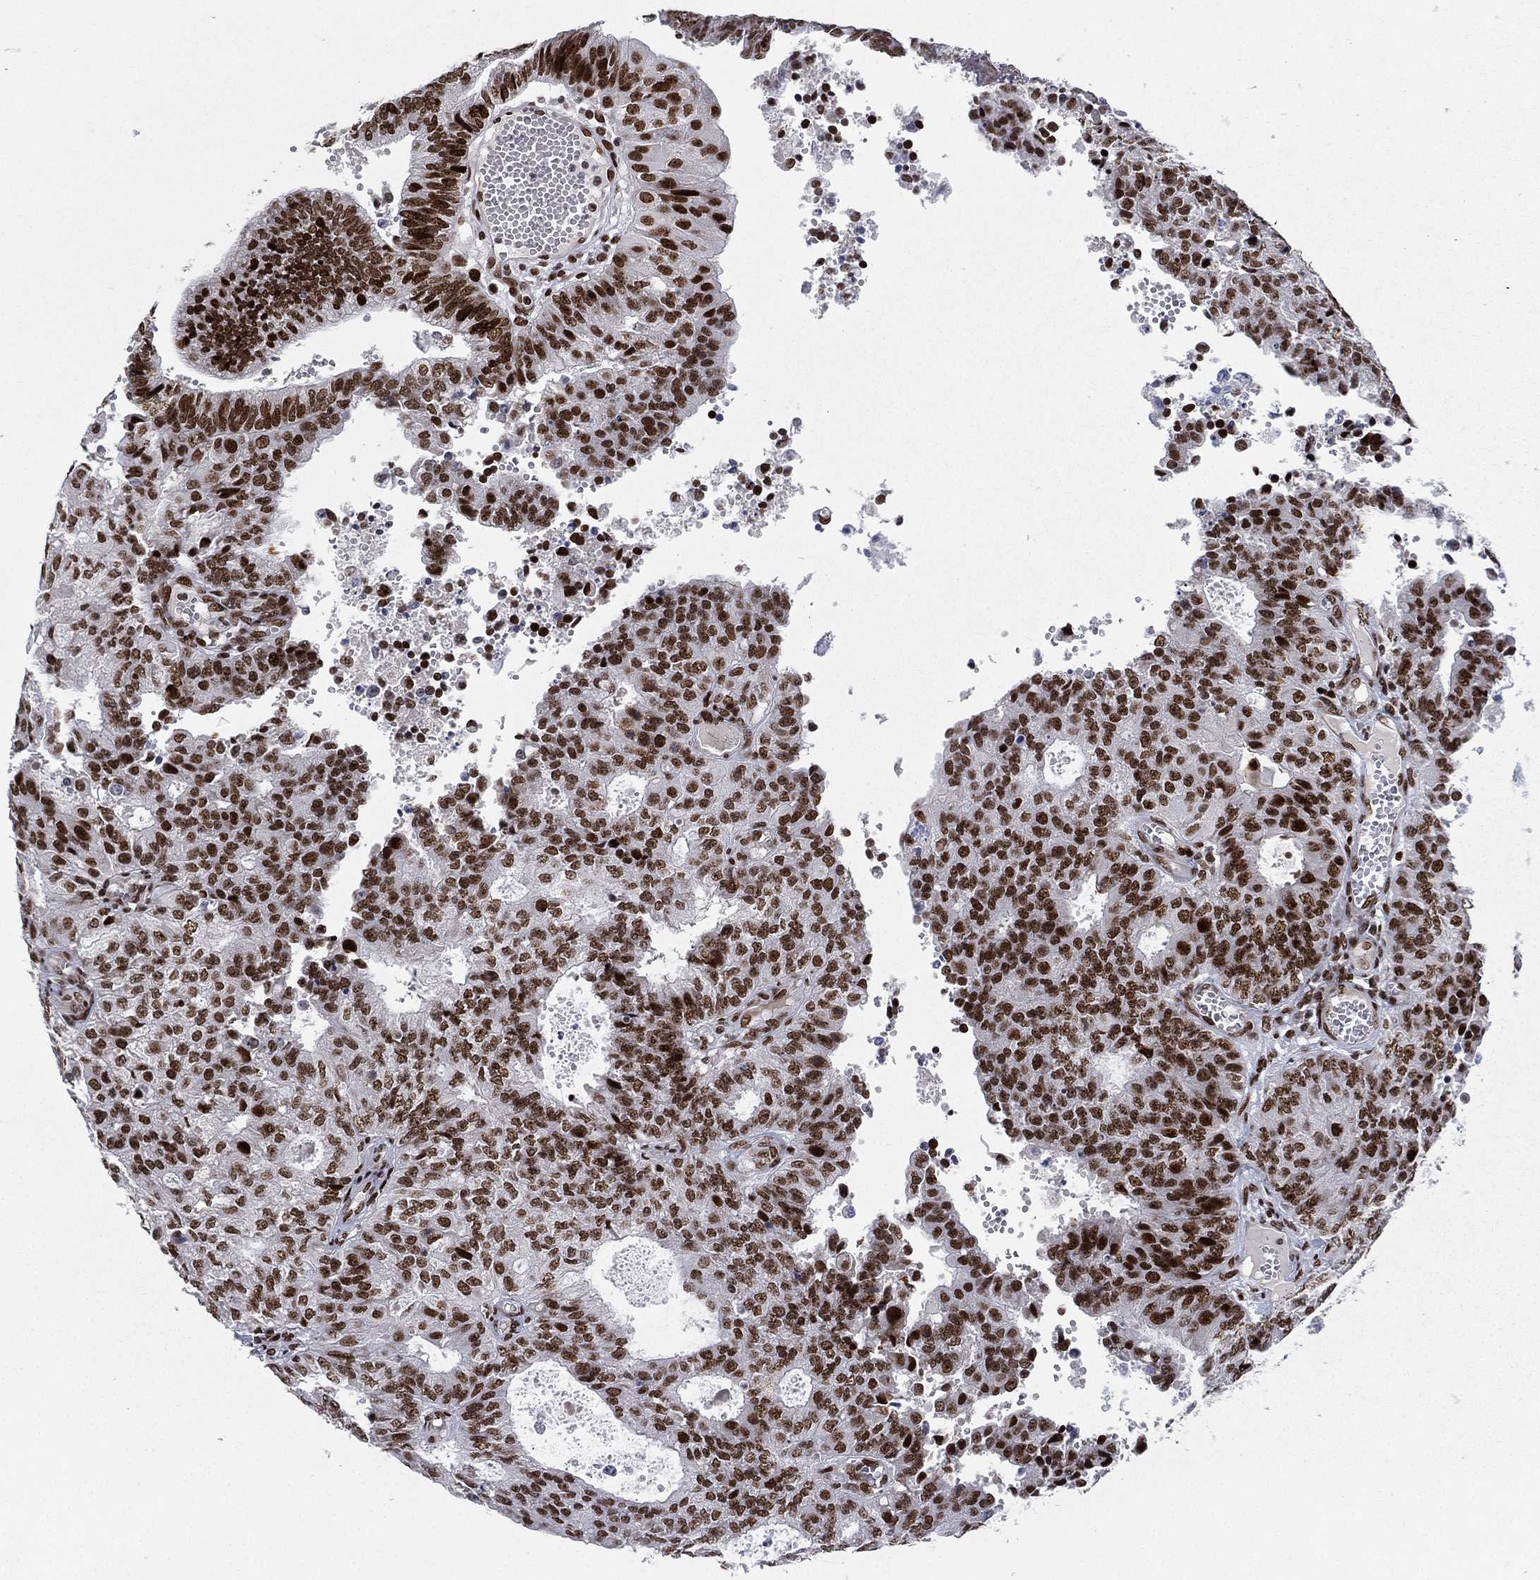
{"staining": {"intensity": "strong", "quantity": ">75%", "location": "nuclear"}, "tissue": "endometrial cancer", "cell_type": "Tumor cells", "image_type": "cancer", "snomed": [{"axis": "morphology", "description": "Adenocarcinoma, NOS"}, {"axis": "topography", "description": "Endometrium"}], "caption": "Endometrial adenocarcinoma was stained to show a protein in brown. There is high levels of strong nuclear staining in approximately >75% of tumor cells.", "gene": "RTF1", "patient": {"sex": "female", "age": 82}}